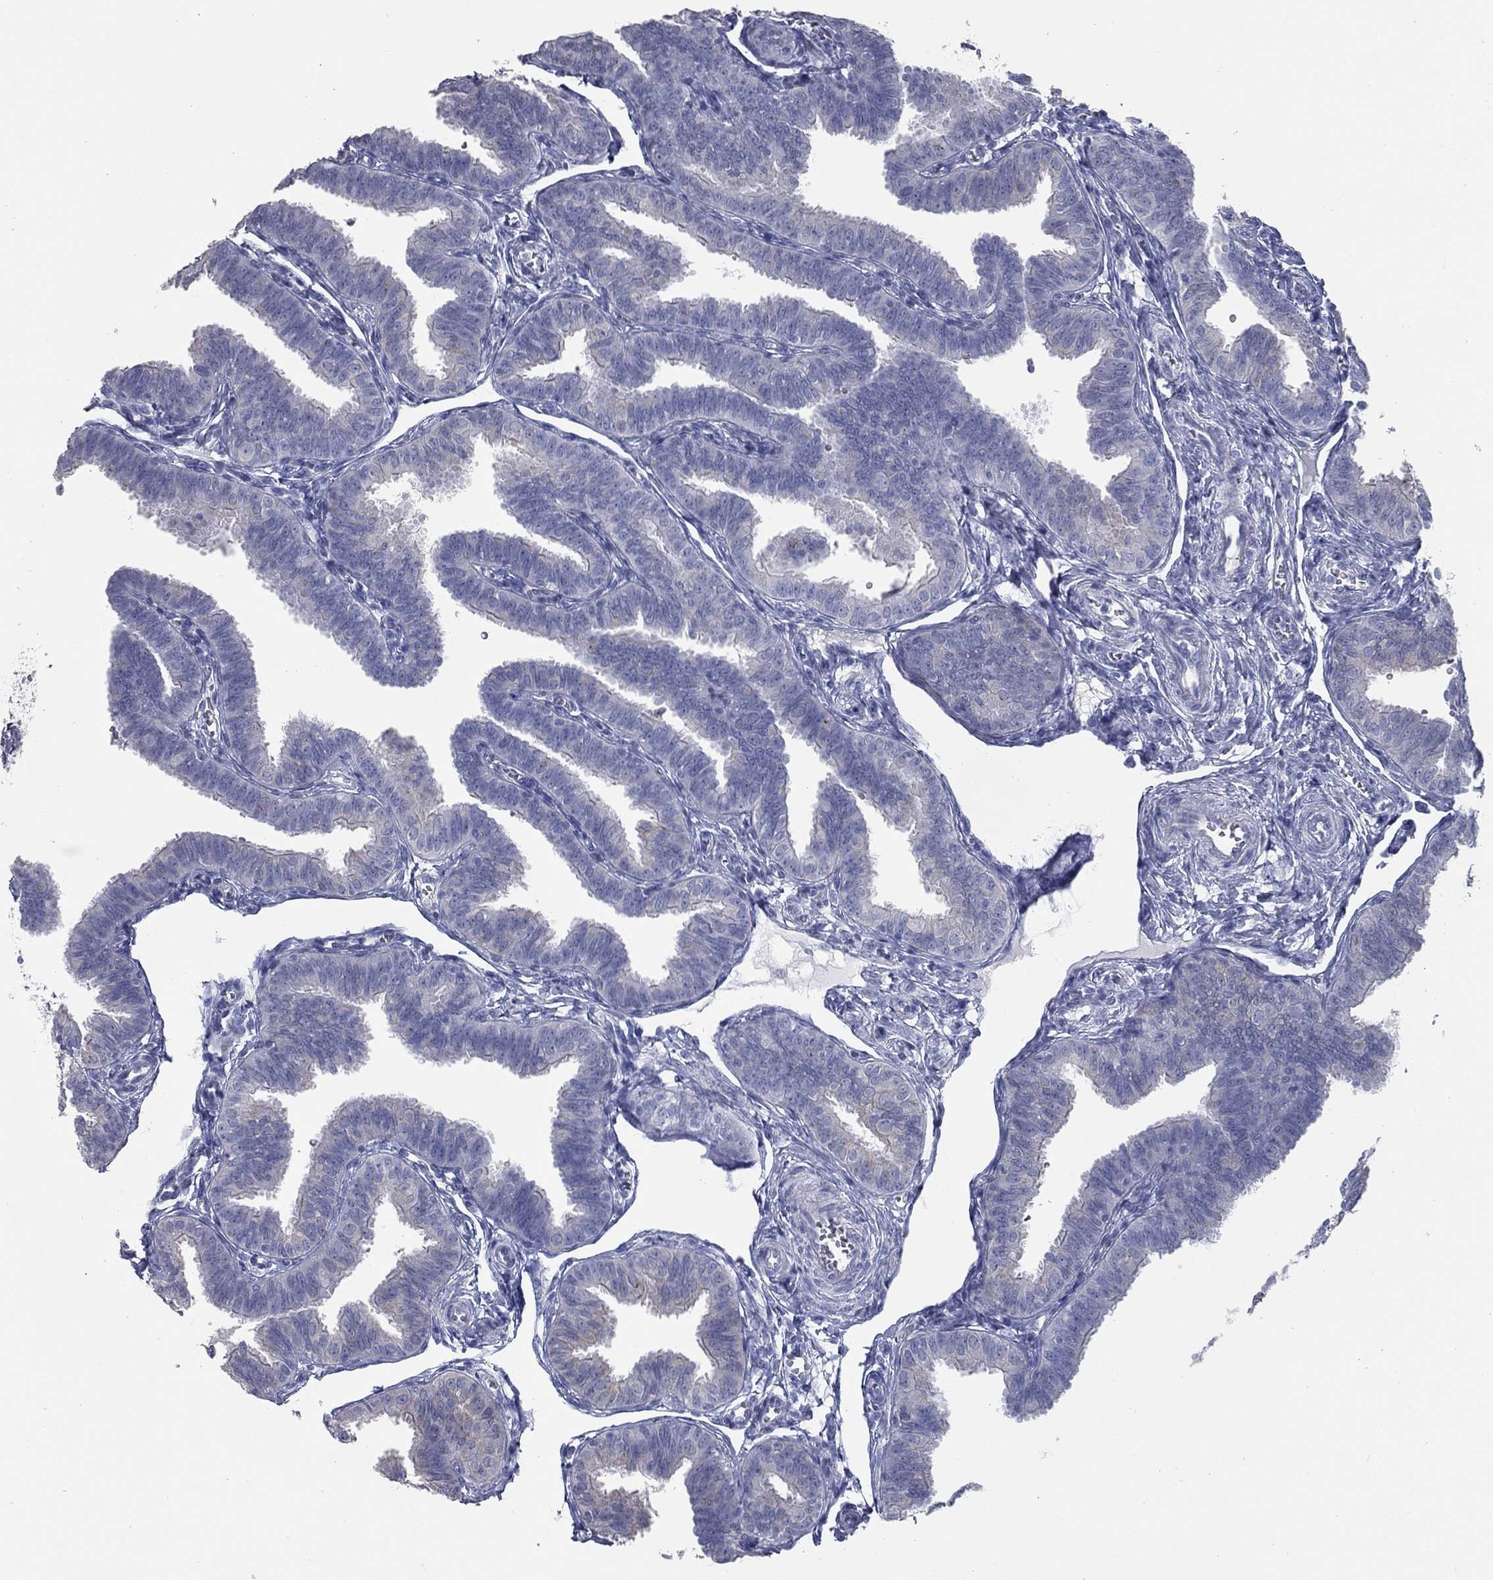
{"staining": {"intensity": "negative", "quantity": "none", "location": "none"}, "tissue": "fallopian tube", "cell_type": "Glandular cells", "image_type": "normal", "snomed": [{"axis": "morphology", "description": "Normal tissue, NOS"}, {"axis": "topography", "description": "Fallopian tube"}], "caption": "Immunohistochemistry histopathology image of normal fallopian tube stained for a protein (brown), which demonstrates no positivity in glandular cells. (DAB (3,3'-diaminobenzidine) immunohistochemistry (IHC) with hematoxylin counter stain).", "gene": "TAC1", "patient": {"sex": "female", "age": 25}}